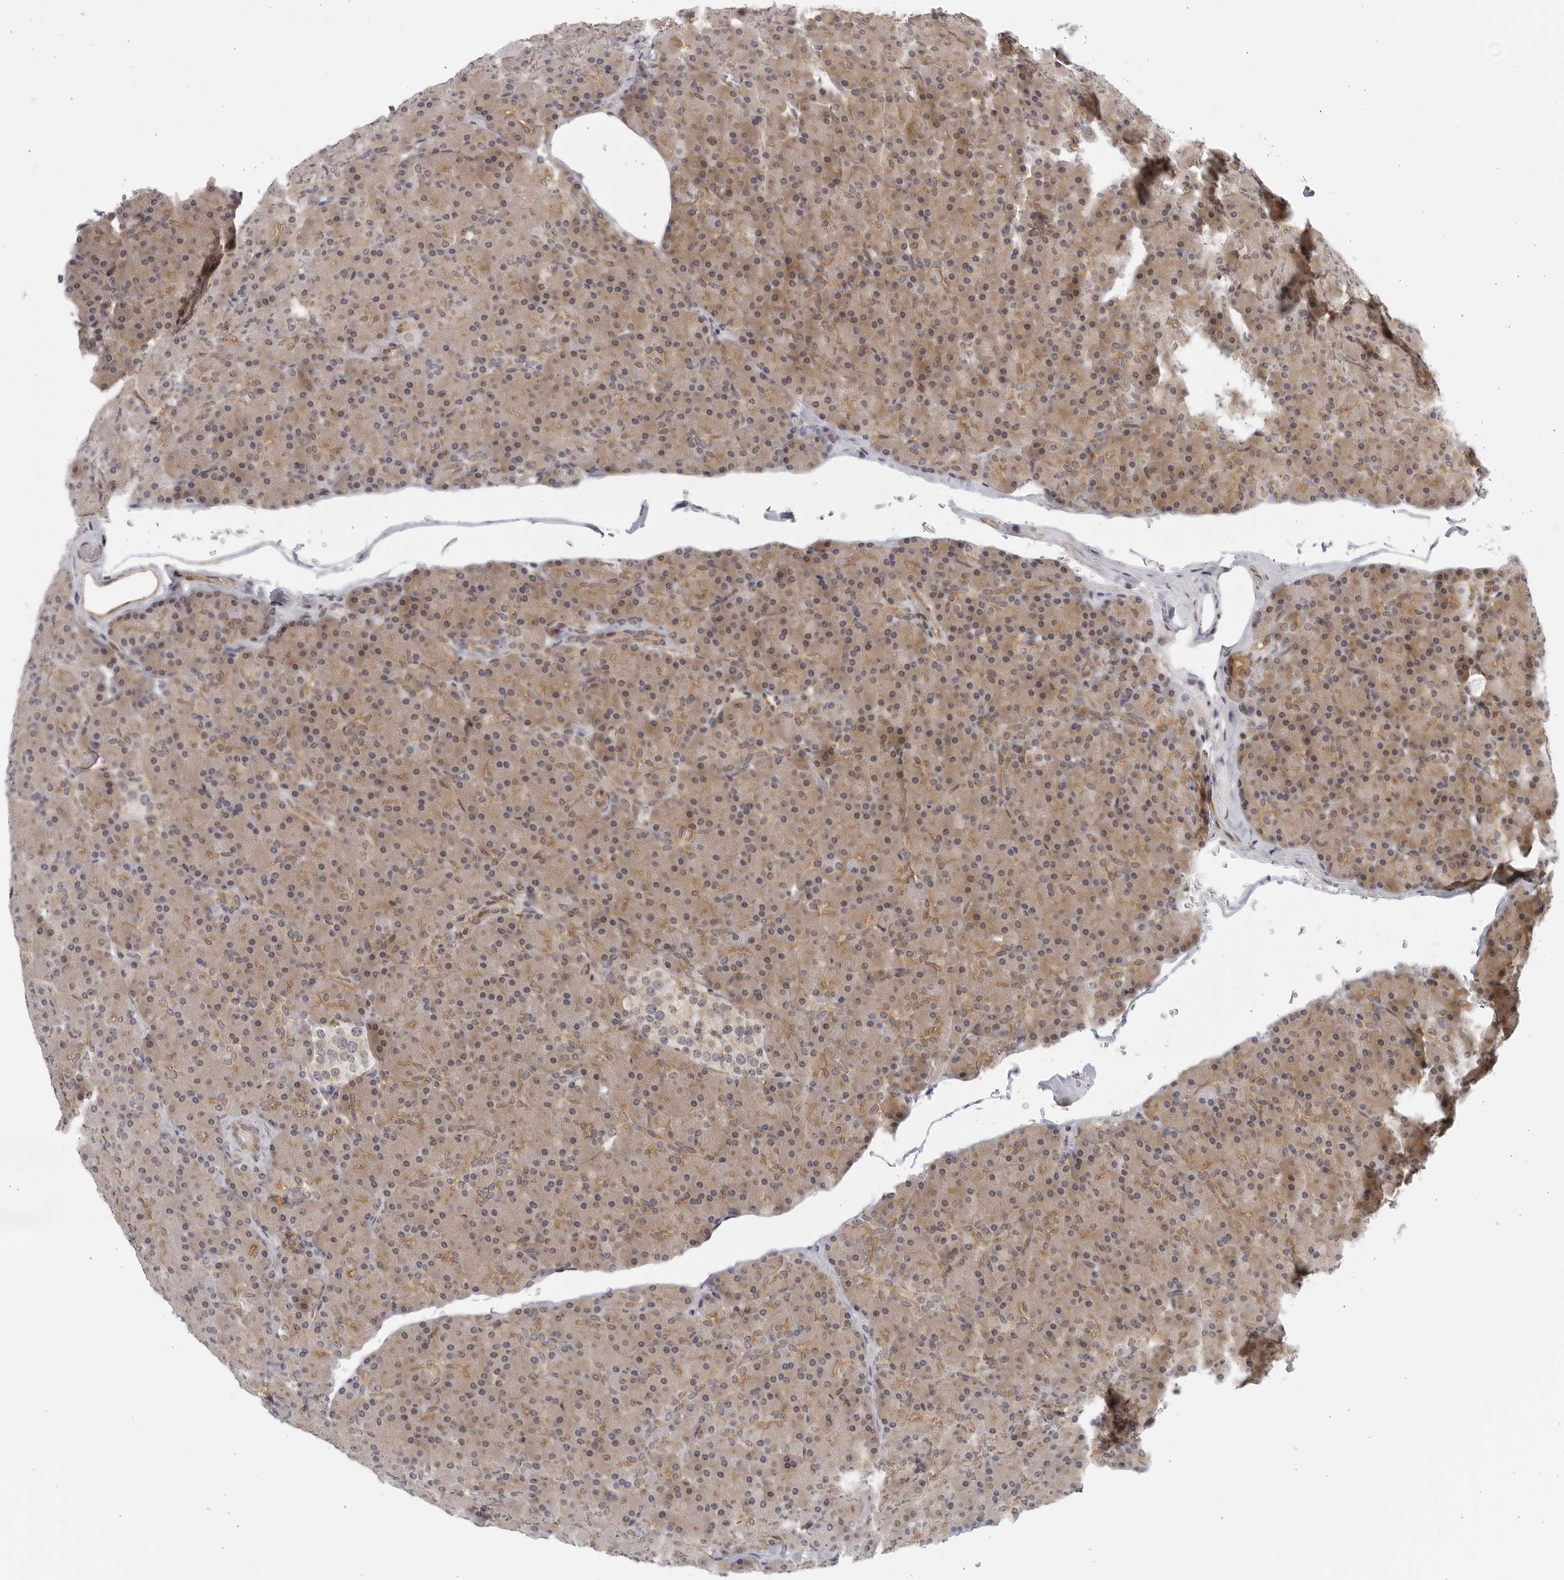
{"staining": {"intensity": "moderate", "quantity": "25%-75%", "location": "cytoplasmic/membranous"}, "tissue": "pancreas", "cell_type": "Exocrine glandular cells", "image_type": "normal", "snomed": [{"axis": "morphology", "description": "Normal tissue, NOS"}, {"axis": "topography", "description": "Pancreas"}], "caption": "Immunohistochemistry (IHC) (DAB) staining of normal human pancreas shows moderate cytoplasmic/membranous protein positivity in approximately 25%-75% of exocrine glandular cells.", "gene": "SERTAD4", "patient": {"sex": "female", "age": 43}}